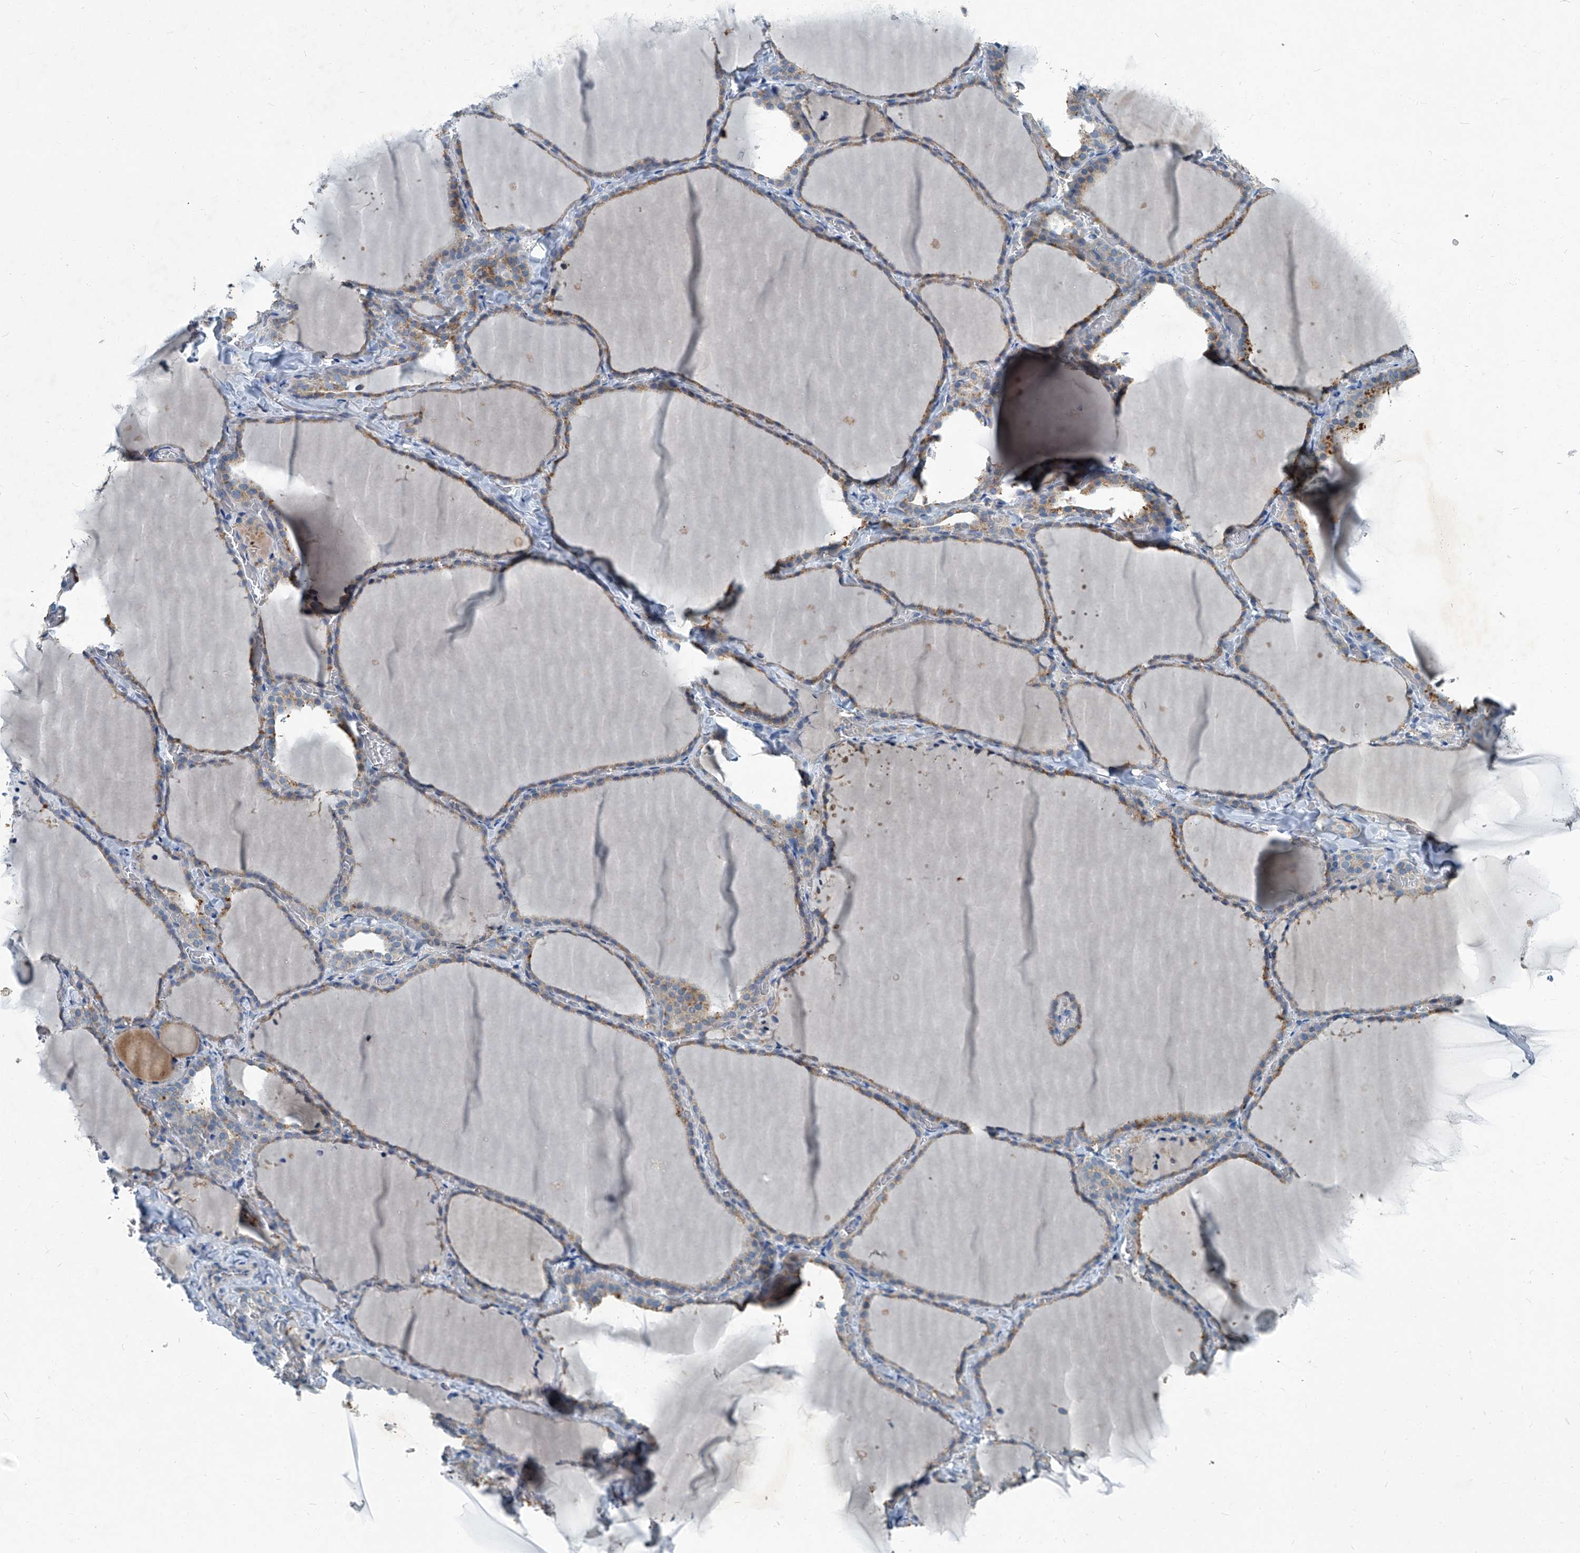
{"staining": {"intensity": "moderate", "quantity": "25%-75%", "location": "cytoplasmic/membranous"}, "tissue": "thyroid gland", "cell_type": "Glandular cells", "image_type": "normal", "snomed": [{"axis": "morphology", "description": "Normal tissue, NOS"}, {"axis": "topography", "description": "Thyroid gland"}], "caption": "Immunohistochemistry (DAB) staining of benign human thyroid gland displays moderate cytoplasmic/membranous protein positivity in approximately 25%-75% of glandular cells.", "gene": "SLC26A11", "patient": {"sex": "female", "age": 22}}